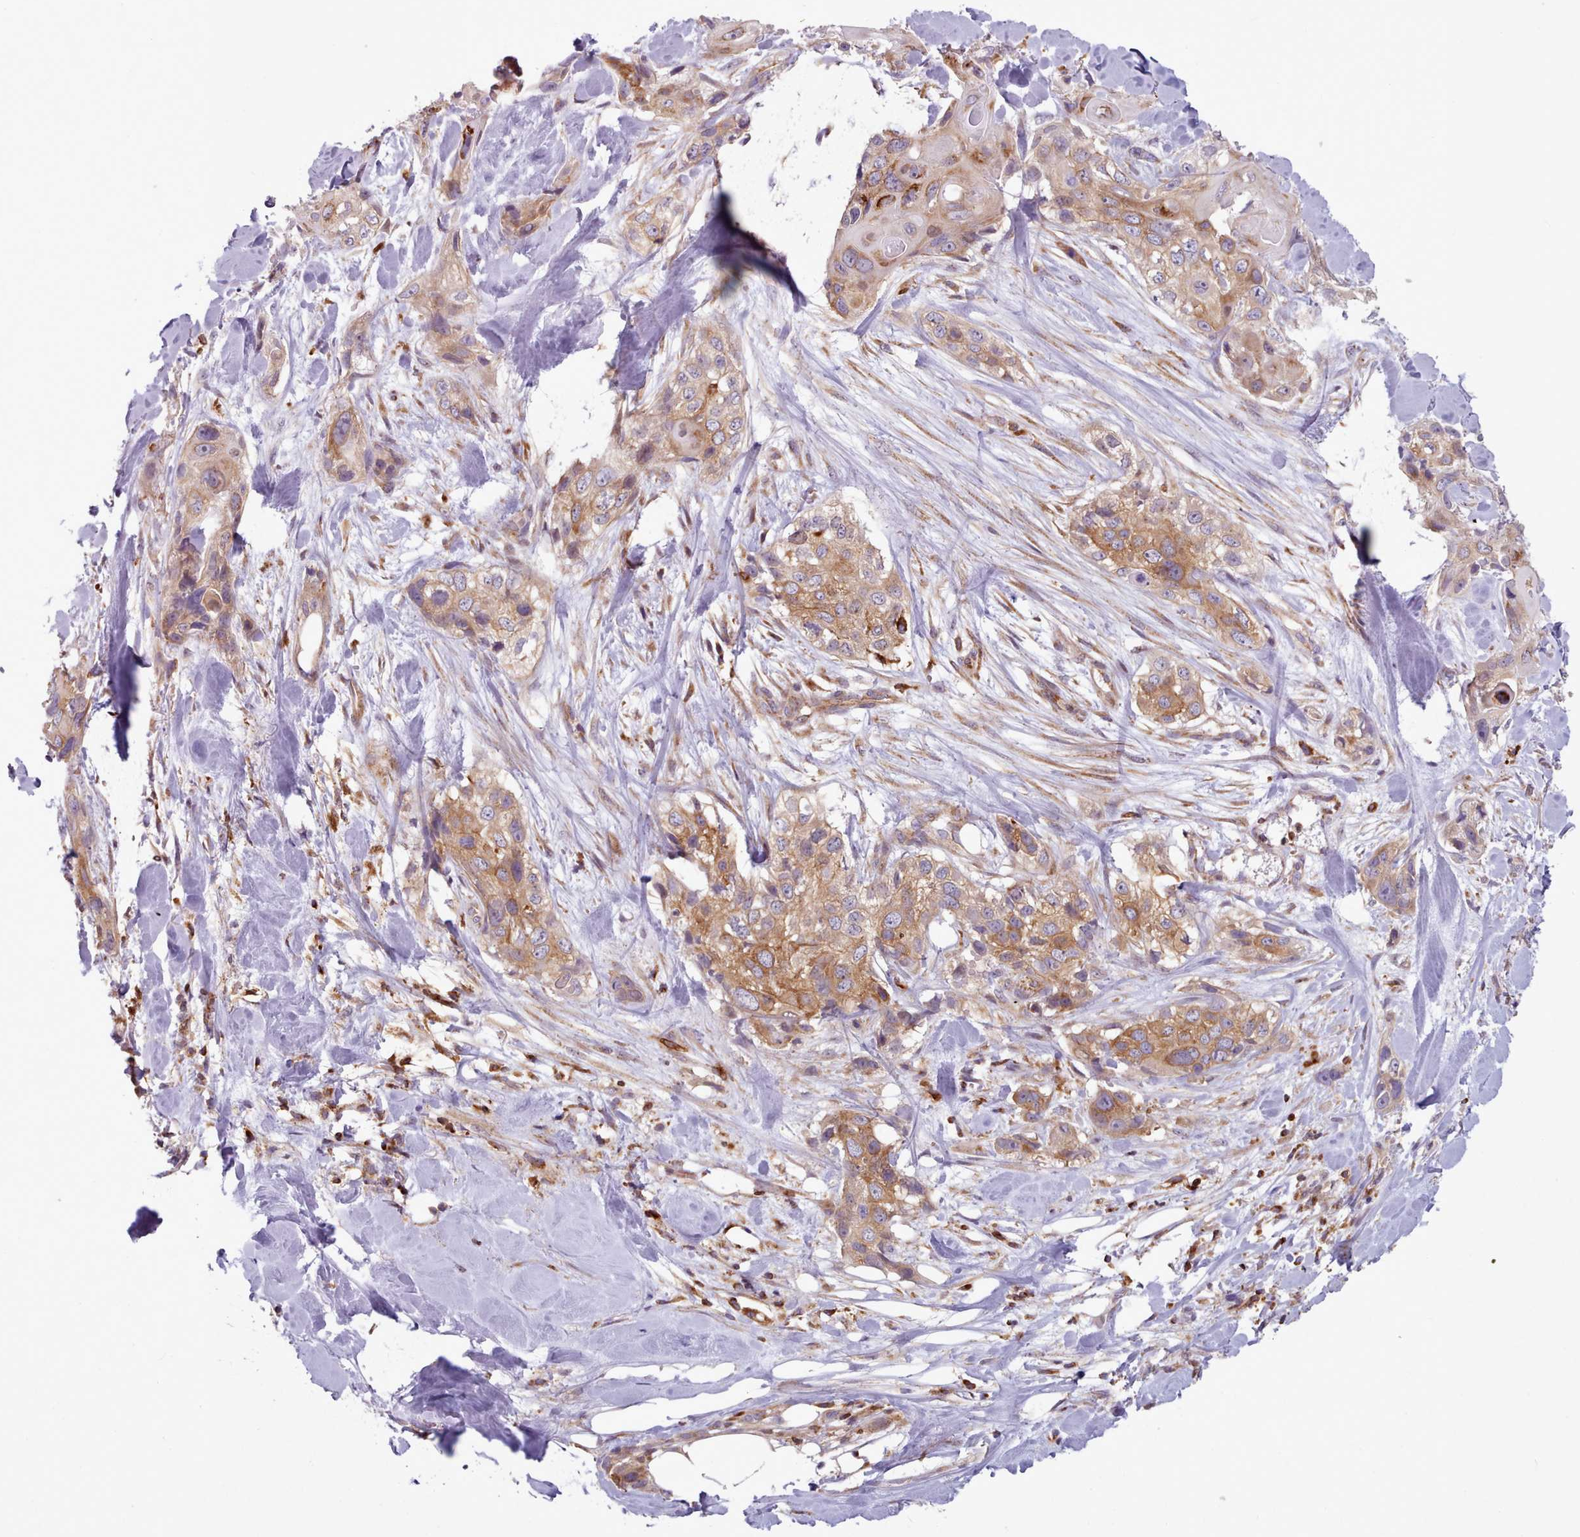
{"staining": {"intensity": "moderate", "quantity": "25%-75%", "location": "cytoplasmic/membranous"}, "tissue": "skin cancer", "cell_type": "Tumor cells", "image_type": "cancer", "snomed": [{"axis": "morphology", "description": "Normal tissue, NOS"}, {"axis": "morphology", "description": "Squamous cell carcinoma, NOS"}, {"axis": "topography", "description": "Skin"}], "caption": "Skin squamous cell carcinoma was stained to show a protein in brown. There is medium levels of moderate cytoplasmic/membranous staining in about 25%-75% of tumor cells.", "gene": "CRYBG1", "patient": {"sex": "male", "age": 72}}